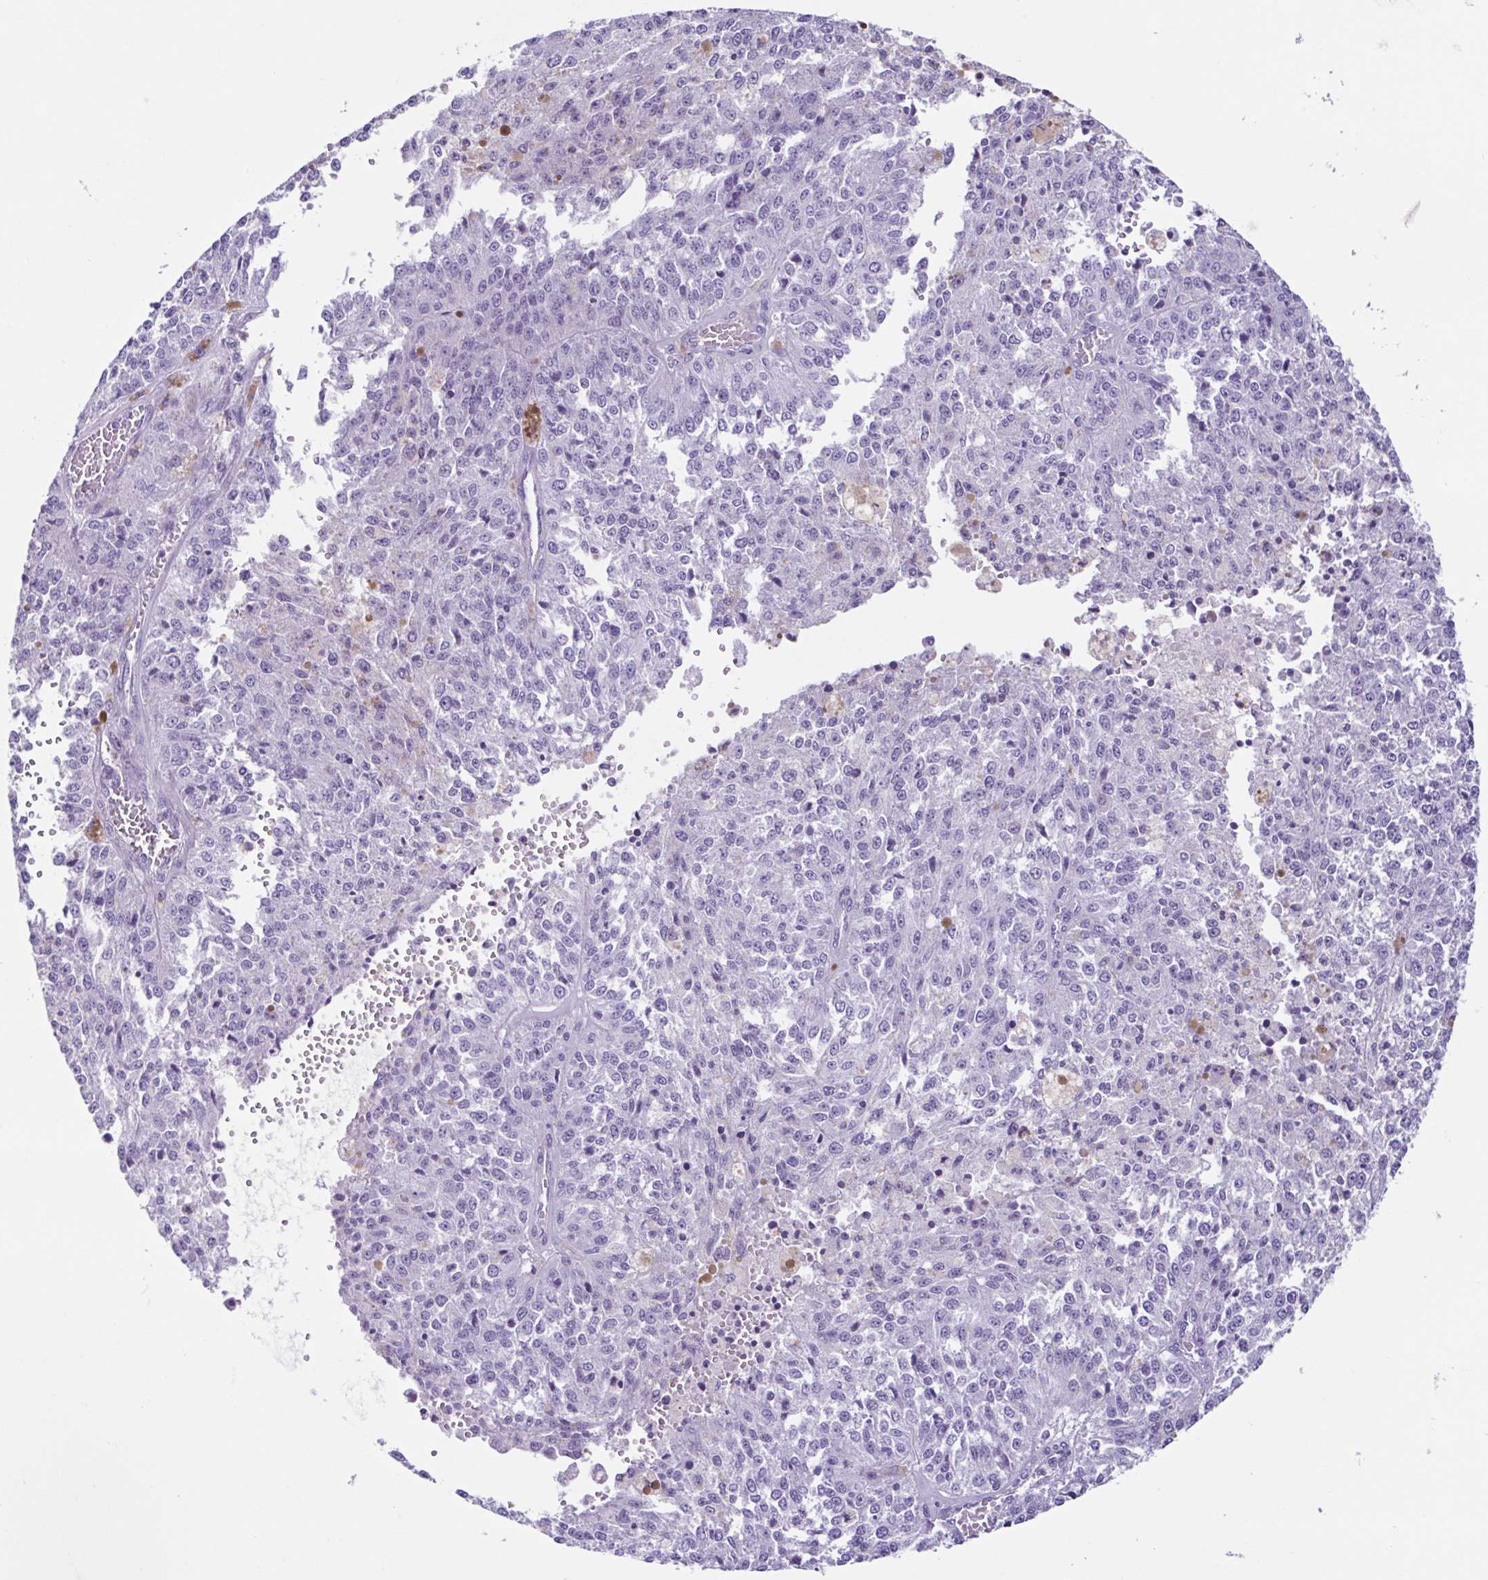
{"staining": {"intensity": "negative", "quantity": "none", "location": "none"}, "tissue": "melanoma", "cell_type": "Tumor cells", "image_type": "cancer", "snomed": [{"axis": "morphology", "description": "Malignant melanoma, Metastatic site"}, {"axis": "topography", "description": "Lymph node"}], "caption": "An immunohistochemistry micrograph of malignant melanoma (metastatic site) is shown. There is no staining in tumor cells of malignant melanoma (metastatic site).", "gene": "CYP11B1", "patient": {"sex": "female", "age": 64}}